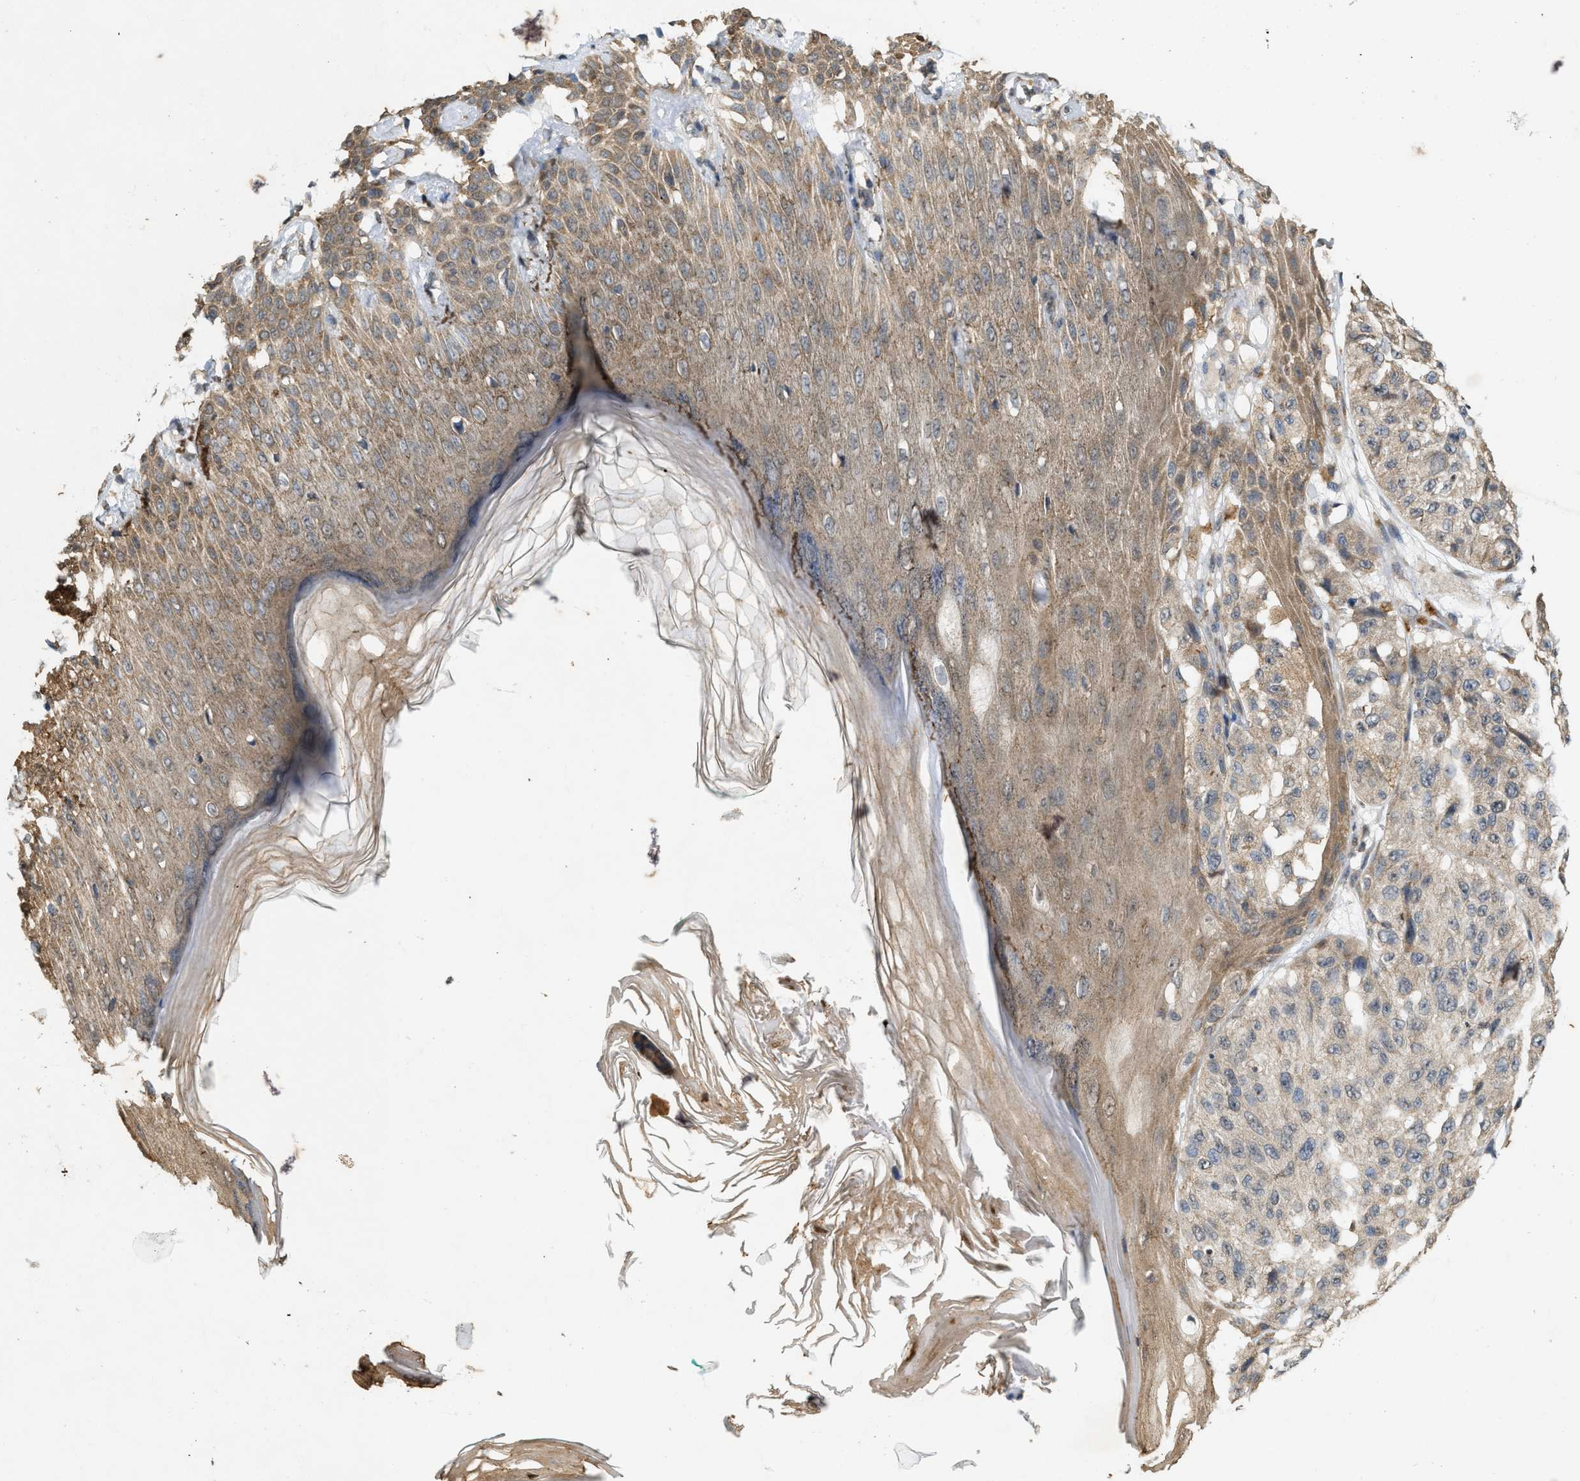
{"staining": {"intensity": "weak", "quantity": "<25%", "location": "cytoplasmic/membranous"}, "tissue": "melanoma", "cell_type": "Tumor cells", "image_type": "cancer", "snomed": [{"axis": "morphology", "description": "Malignant melanoma, NOS"}, {"axis": "topography", "description": "Skin"}], "caption": "Immunohistochemical staining of human malignant melanoma reveals no significant staining in tumor cells.", "gene": "KIF21A", "patient": {"sex": "female", "age": 46}}